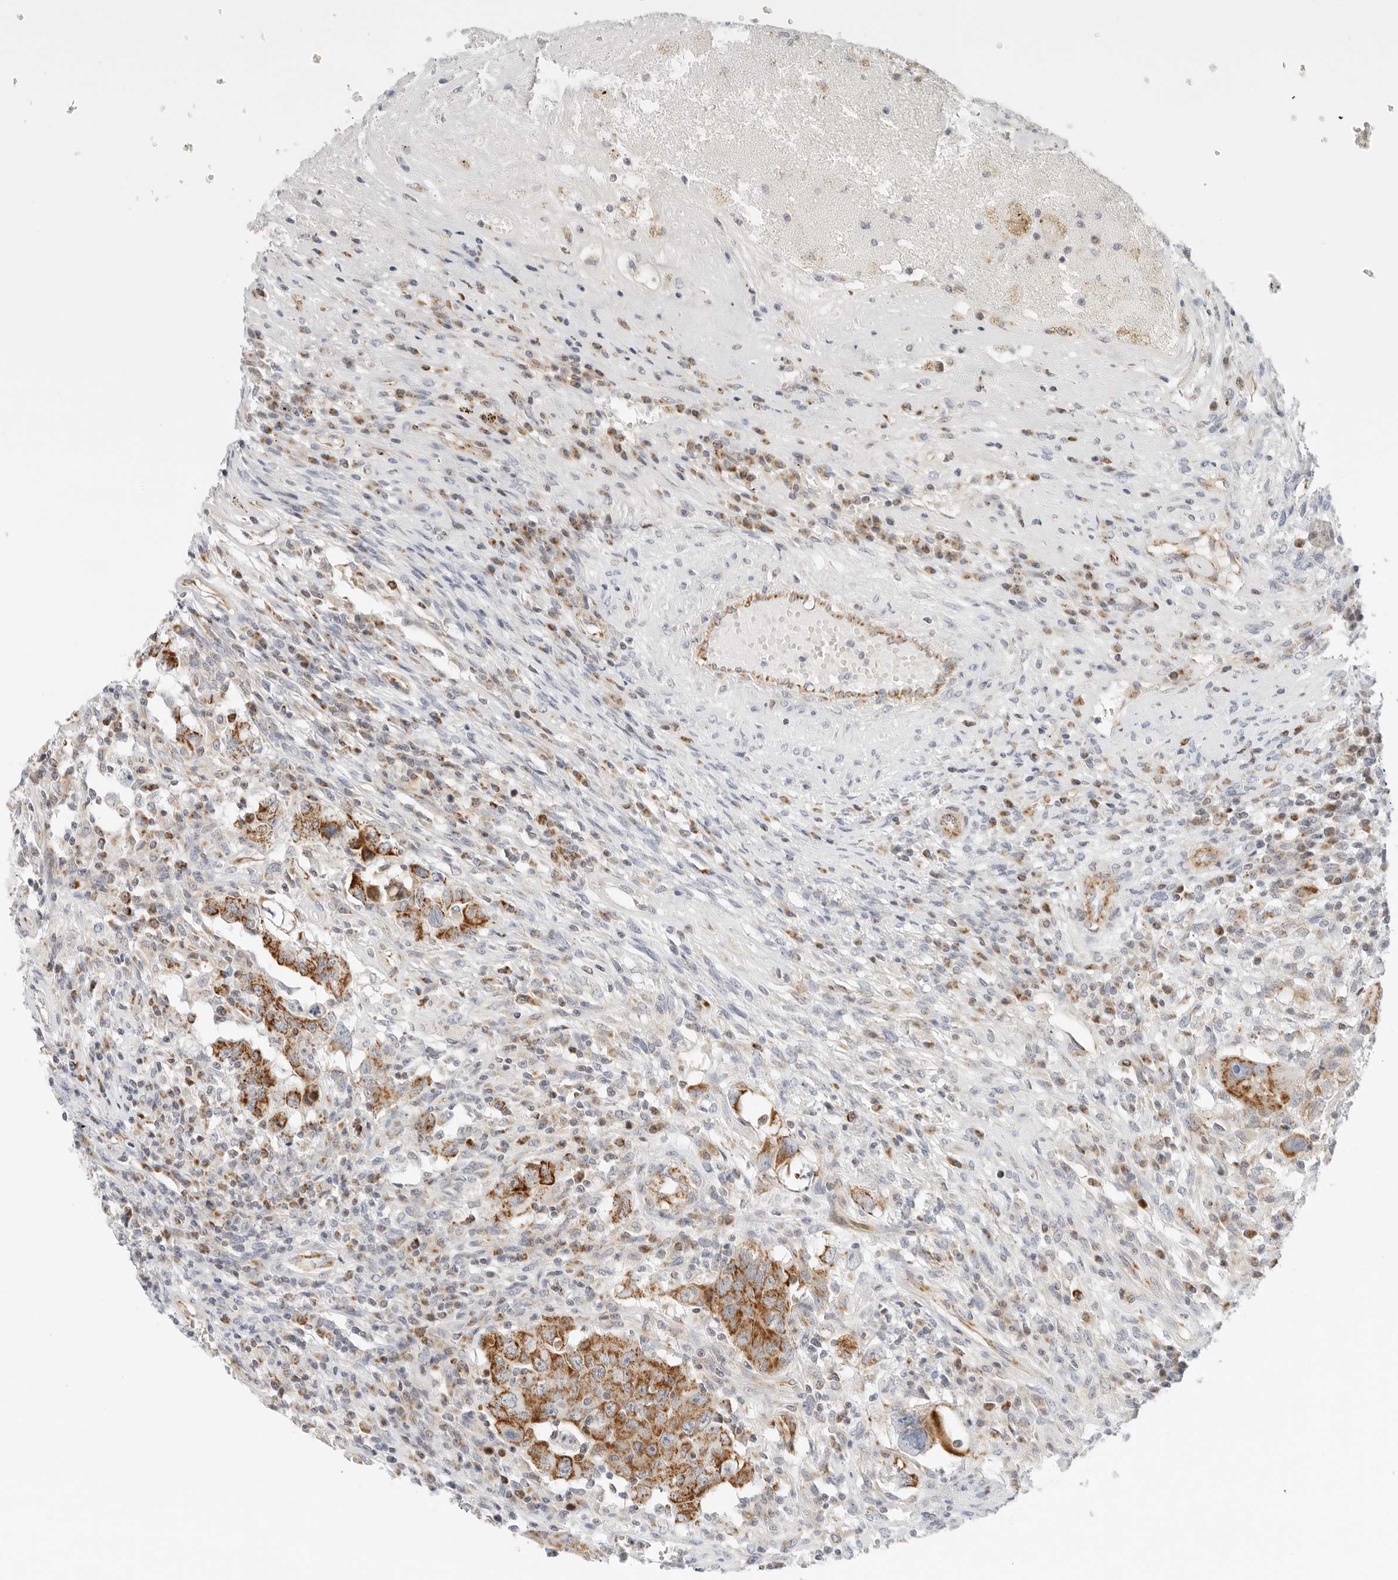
{"staining": {"intensity": "strong", "quantity": "25%-75%", "location": "cytoplasmic/membranous"}, "tissue": "testis cancer", "cell_type": "Tumor cells", "image_type": "cancer", "snomed": [{"axis": "morphology", "description": "Carcinoma, Embryonal, NOS"}, {"axis": "topography", "description": "Testis"}], "caption": "Protein expression analysis of human testis cancer reveals strong cytoplasmic/membranous positivity in about 25%-75% of tumor cells.", "gene": "RC3H1", "patient": {"sex": "male", "age": 26}}